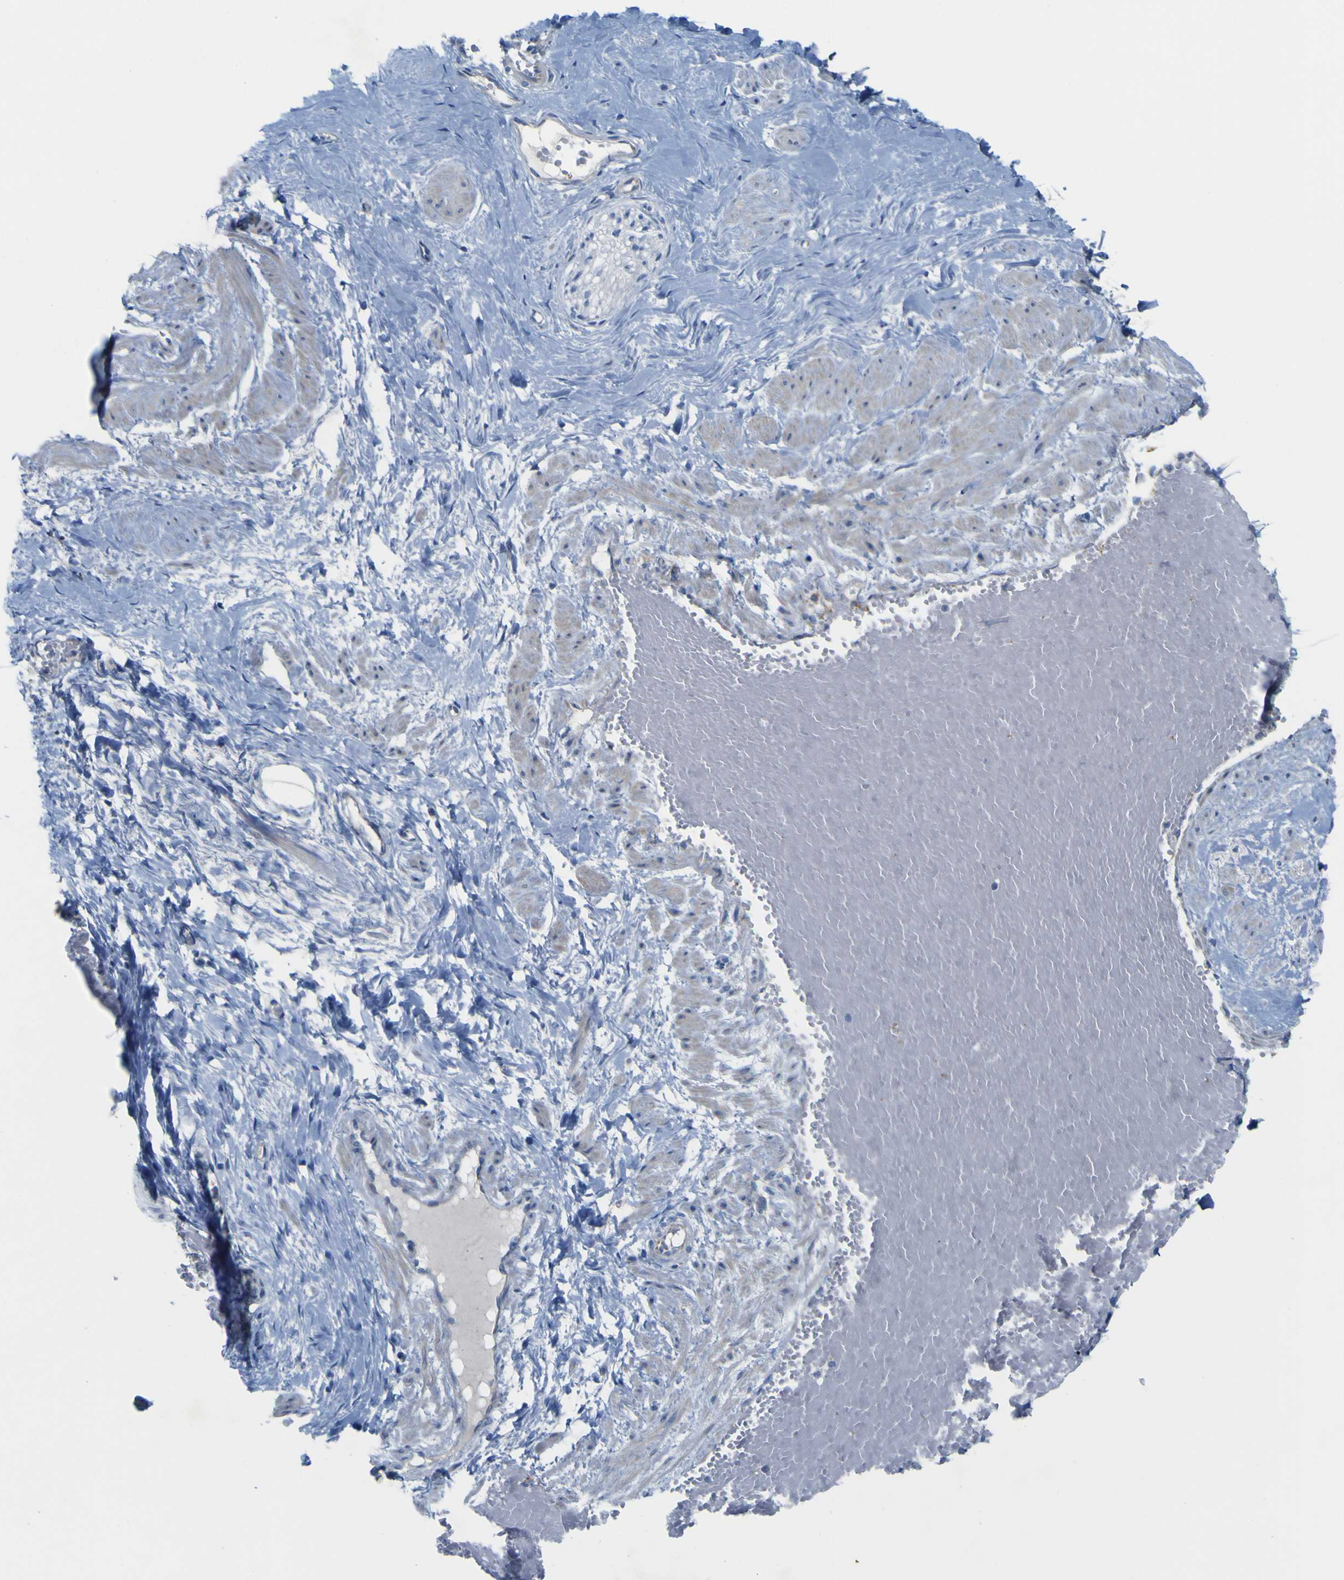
{"staining": {"intensity": "moderate", "quantity": ">75%", "location": "cytoplasmic/membranous"}, "tissue": "adipose tissue", "cell_type": "Adipocytes", "image_type": "normal", "snomed": [{"axis": "morphology", "description": "Normal tissue, NOS"}, {"axis": "topography", "description": "Soft tissue"}, {"axis": "topography", "description": "Vascular tissue"}], "caption": "A high-resolution histopathology image shows IHC staining of normal adipose tissue, which displays moderate cytoplasmic/membranous staining in approximately >75% of adipocytes. The staining is performed using DAB brown chromogen to label protein expression. The nuclei are counter-stained blue using hematoxylin.", "gene": "MYEOV", "patient": {"sex": "female", "age": 35}}